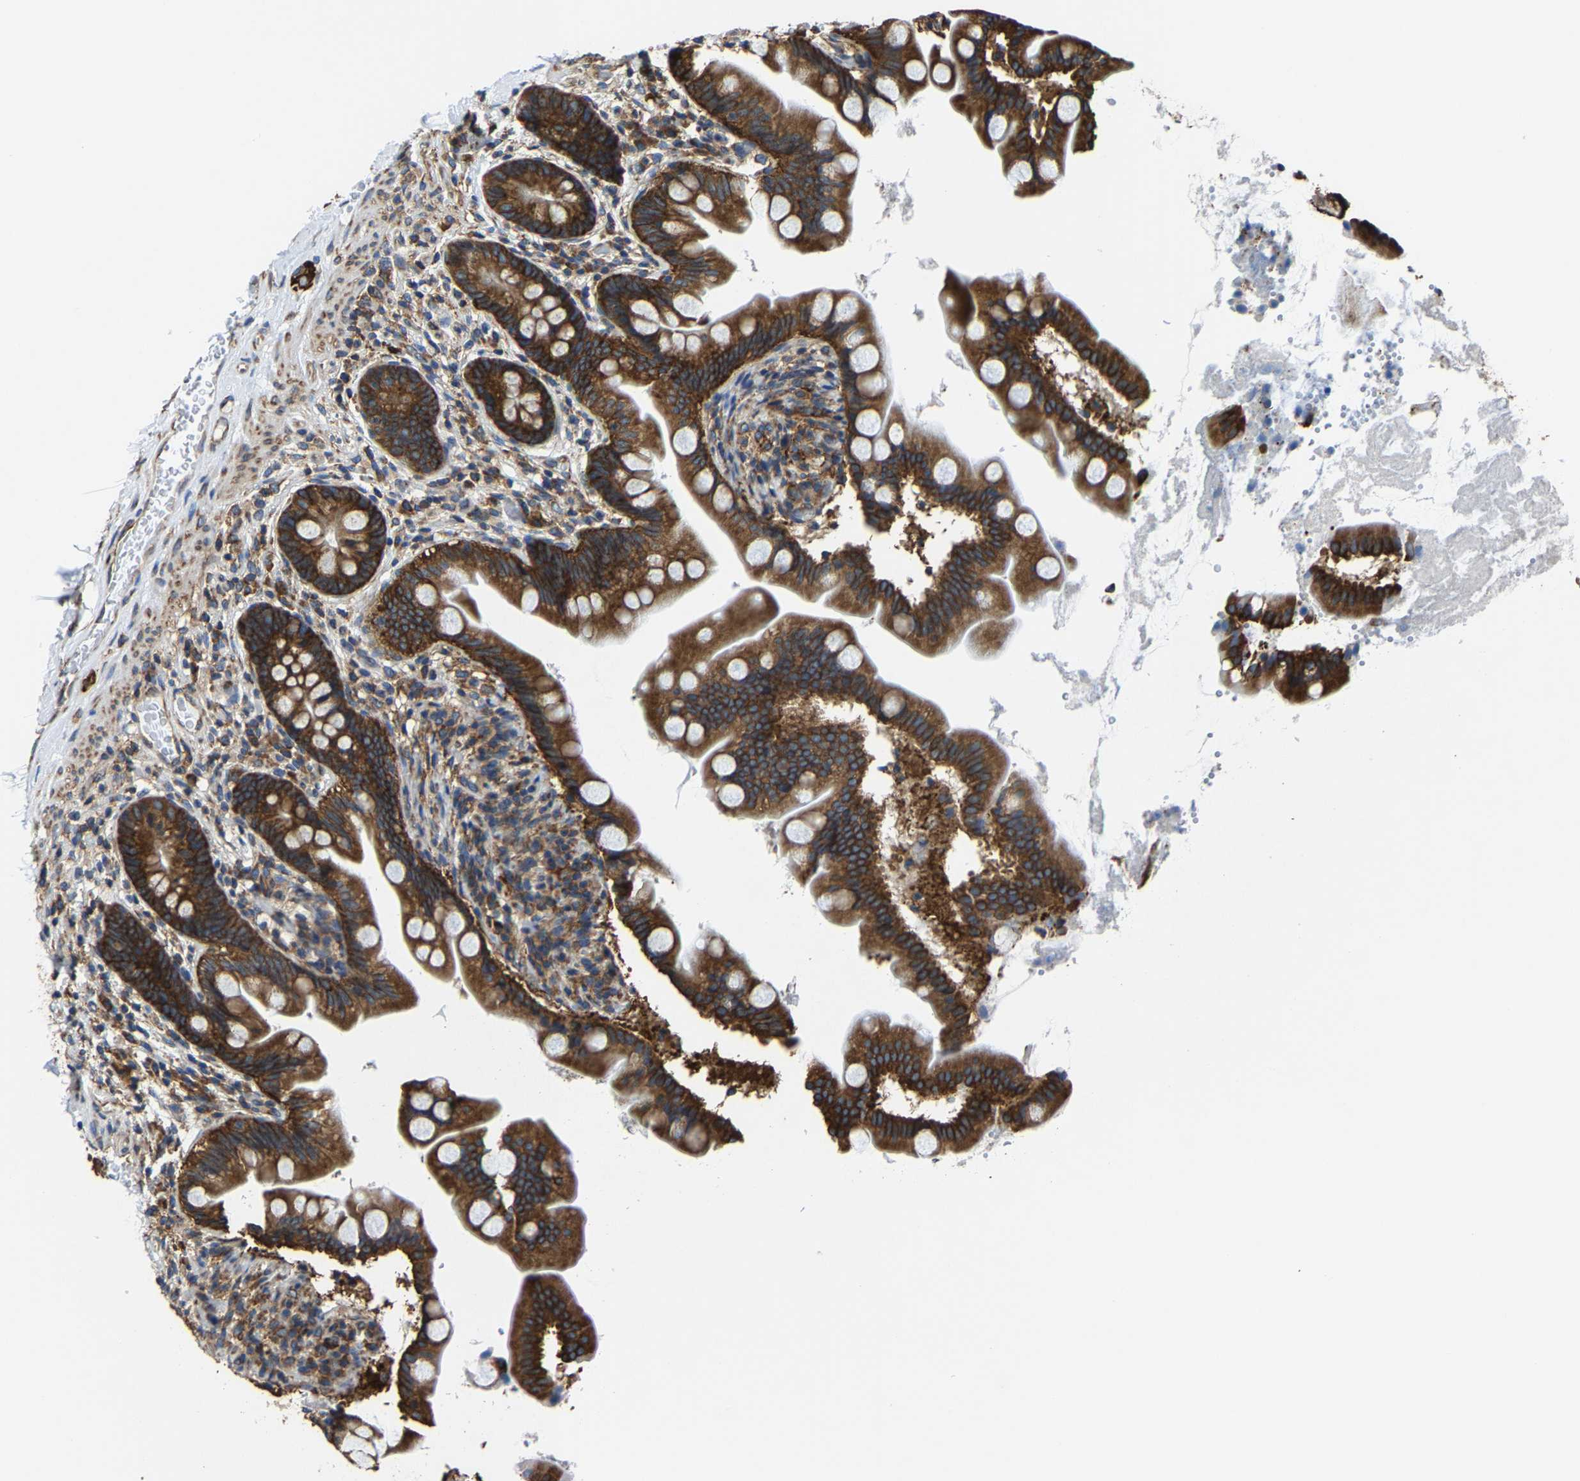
{"staining": {"intensity": "strong", "quantity": ">75%", "location": "cytoplasmic/membranous"}, "tissue": "small intestine", "cell_type": "Glandular cells", "image_type": "normal", "snomed": [{"axis": "morphology", "description": "Normal tissue, NOS"}, {"axis": "topography", "description": "Small intestine"}], "caption": "Immunohistochemistry (IHC) (DAB) staining of unremarkable small intestine displays strong cytoplasmic/membranous protein positivity in about >75% of glandular cells.", "gene": "G3BP2", "patient": {"sex": "female", "age": 56}}